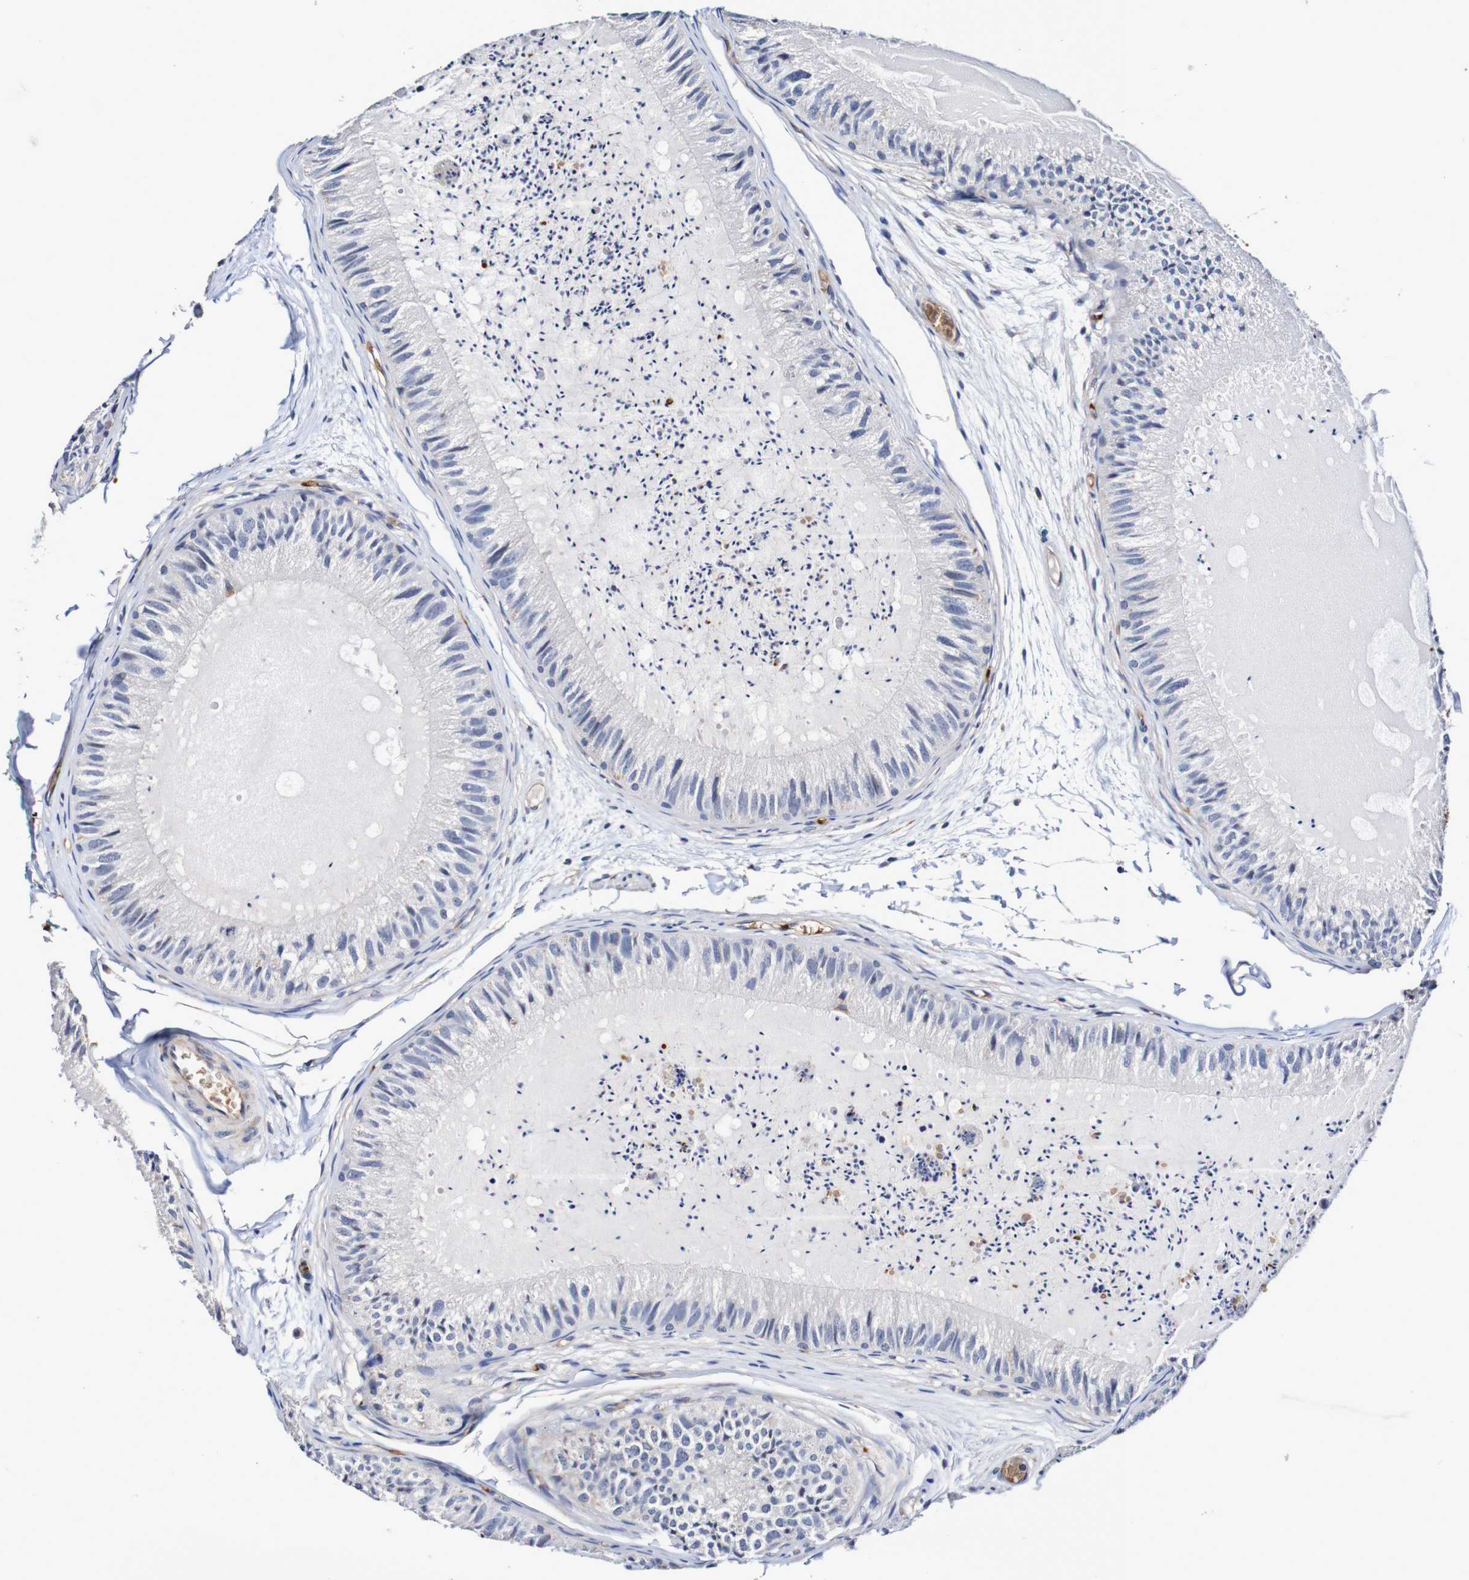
{"staining": {"intensity": "negative", "quantity": "none", "location": "none"}, "tissue": "epididymis", "cell_type": "Glandular cells", "image_type": "normal", "snomed": [{"axis": "morphology", "description": "Normal tissue, NOS"}, {"axis": "topography", "description": "Epididymis"}], "caption": "IHC histopathology image of normal human epididymis stained for a protein (brown), which exhibits no positivity in glandular cells.", "gene": "WNT4", "patient": {"sex": "male", "age": 31}}